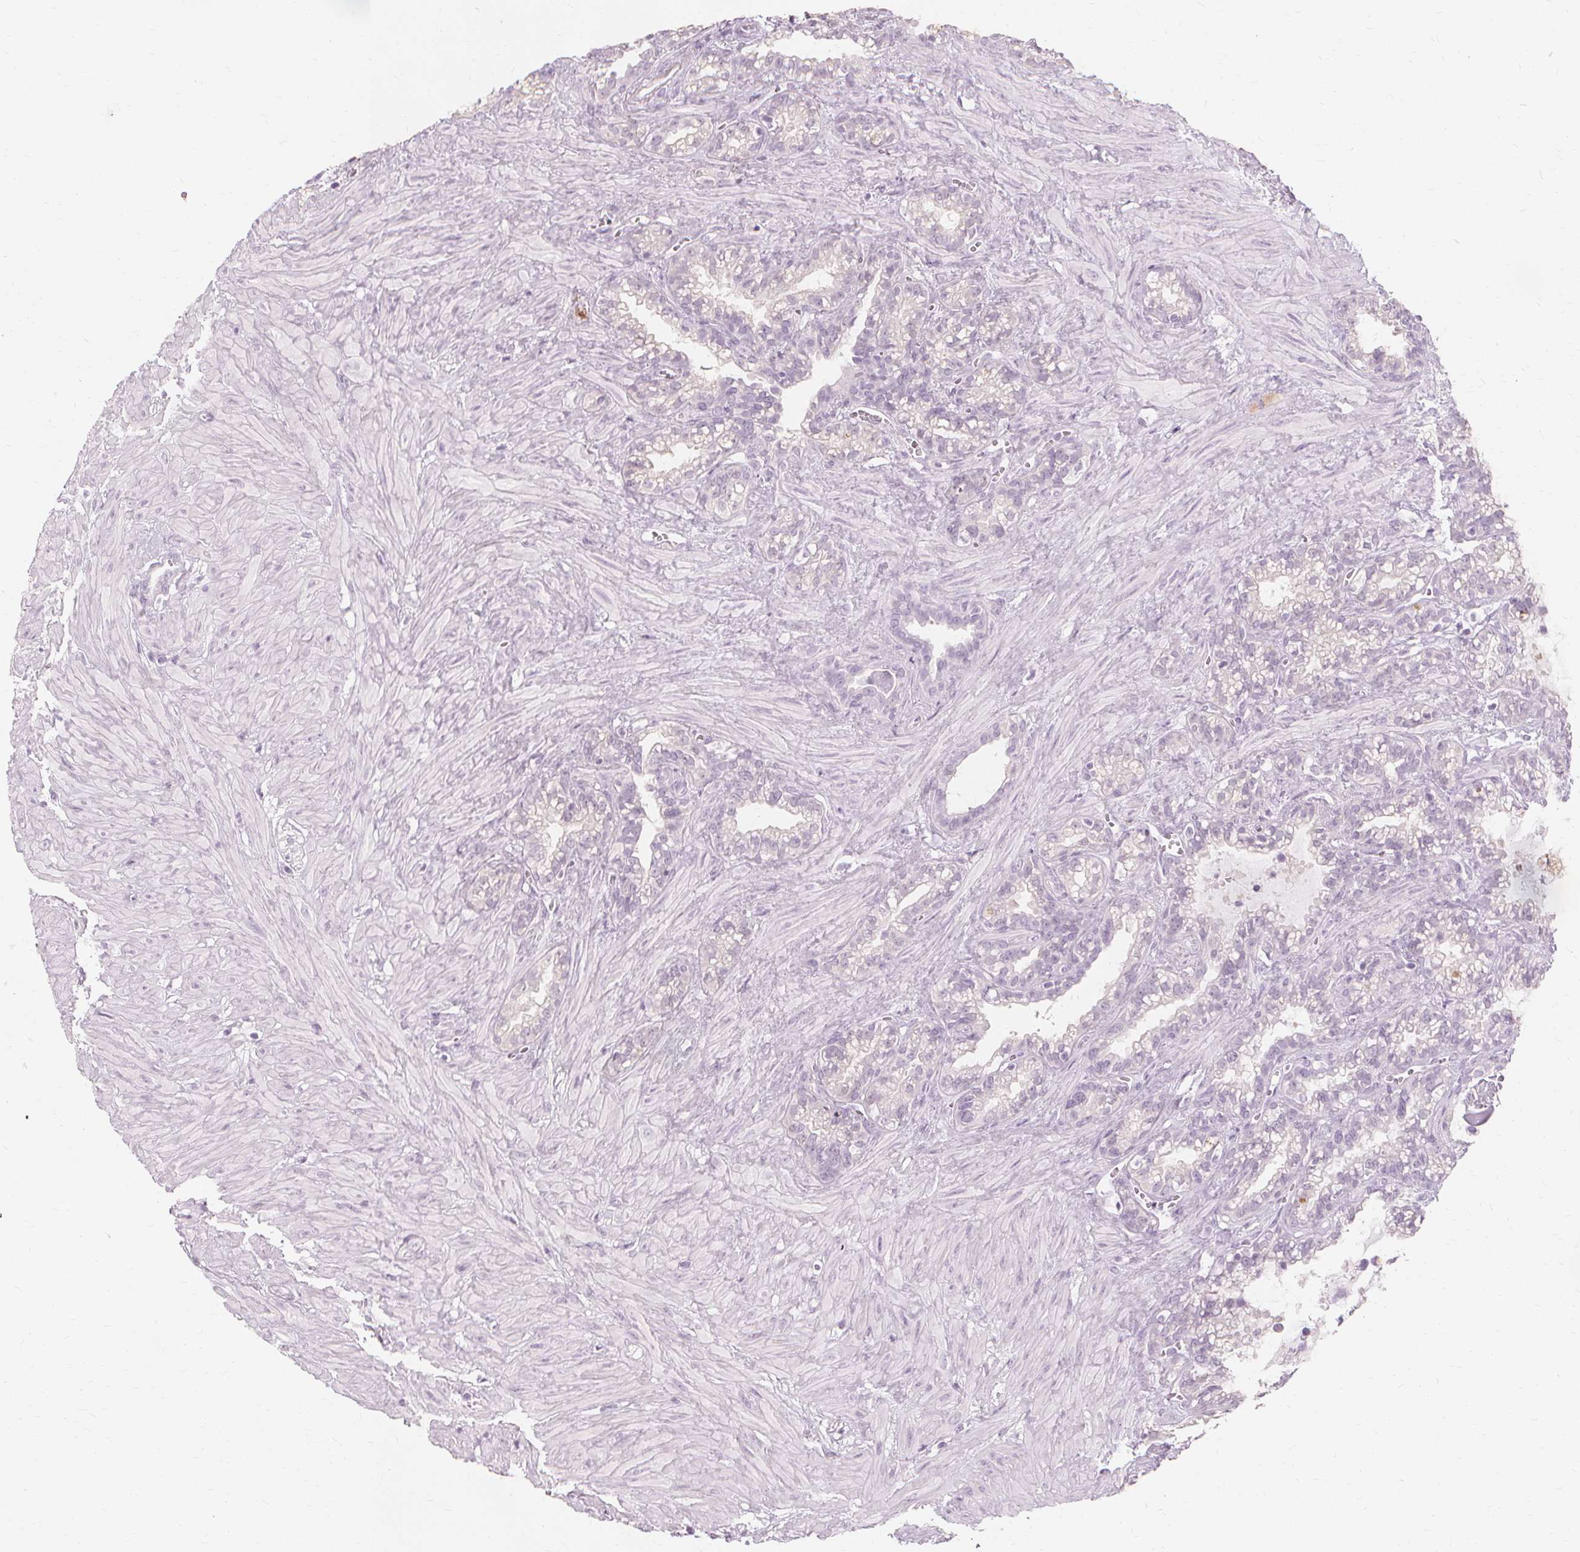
{"staining": {"intensity": "negative", "quantity": "none", "location": "none"}, "tissue": "seminal vesicle", "cell_type": "Glandular cells", "image_type": "normal", "snomed": [{"axis": "morphology", "description": "Normal tissue, NOS"}, {"axis": "topography", "description": "Seminal veicle"}], "caption": "Immunohistochemical staining of normal human seminal vesicle demonstrates no significant staining in glandular cells.", "gene": "MUC12", "patient": {"sex": "male", "age": 76}}